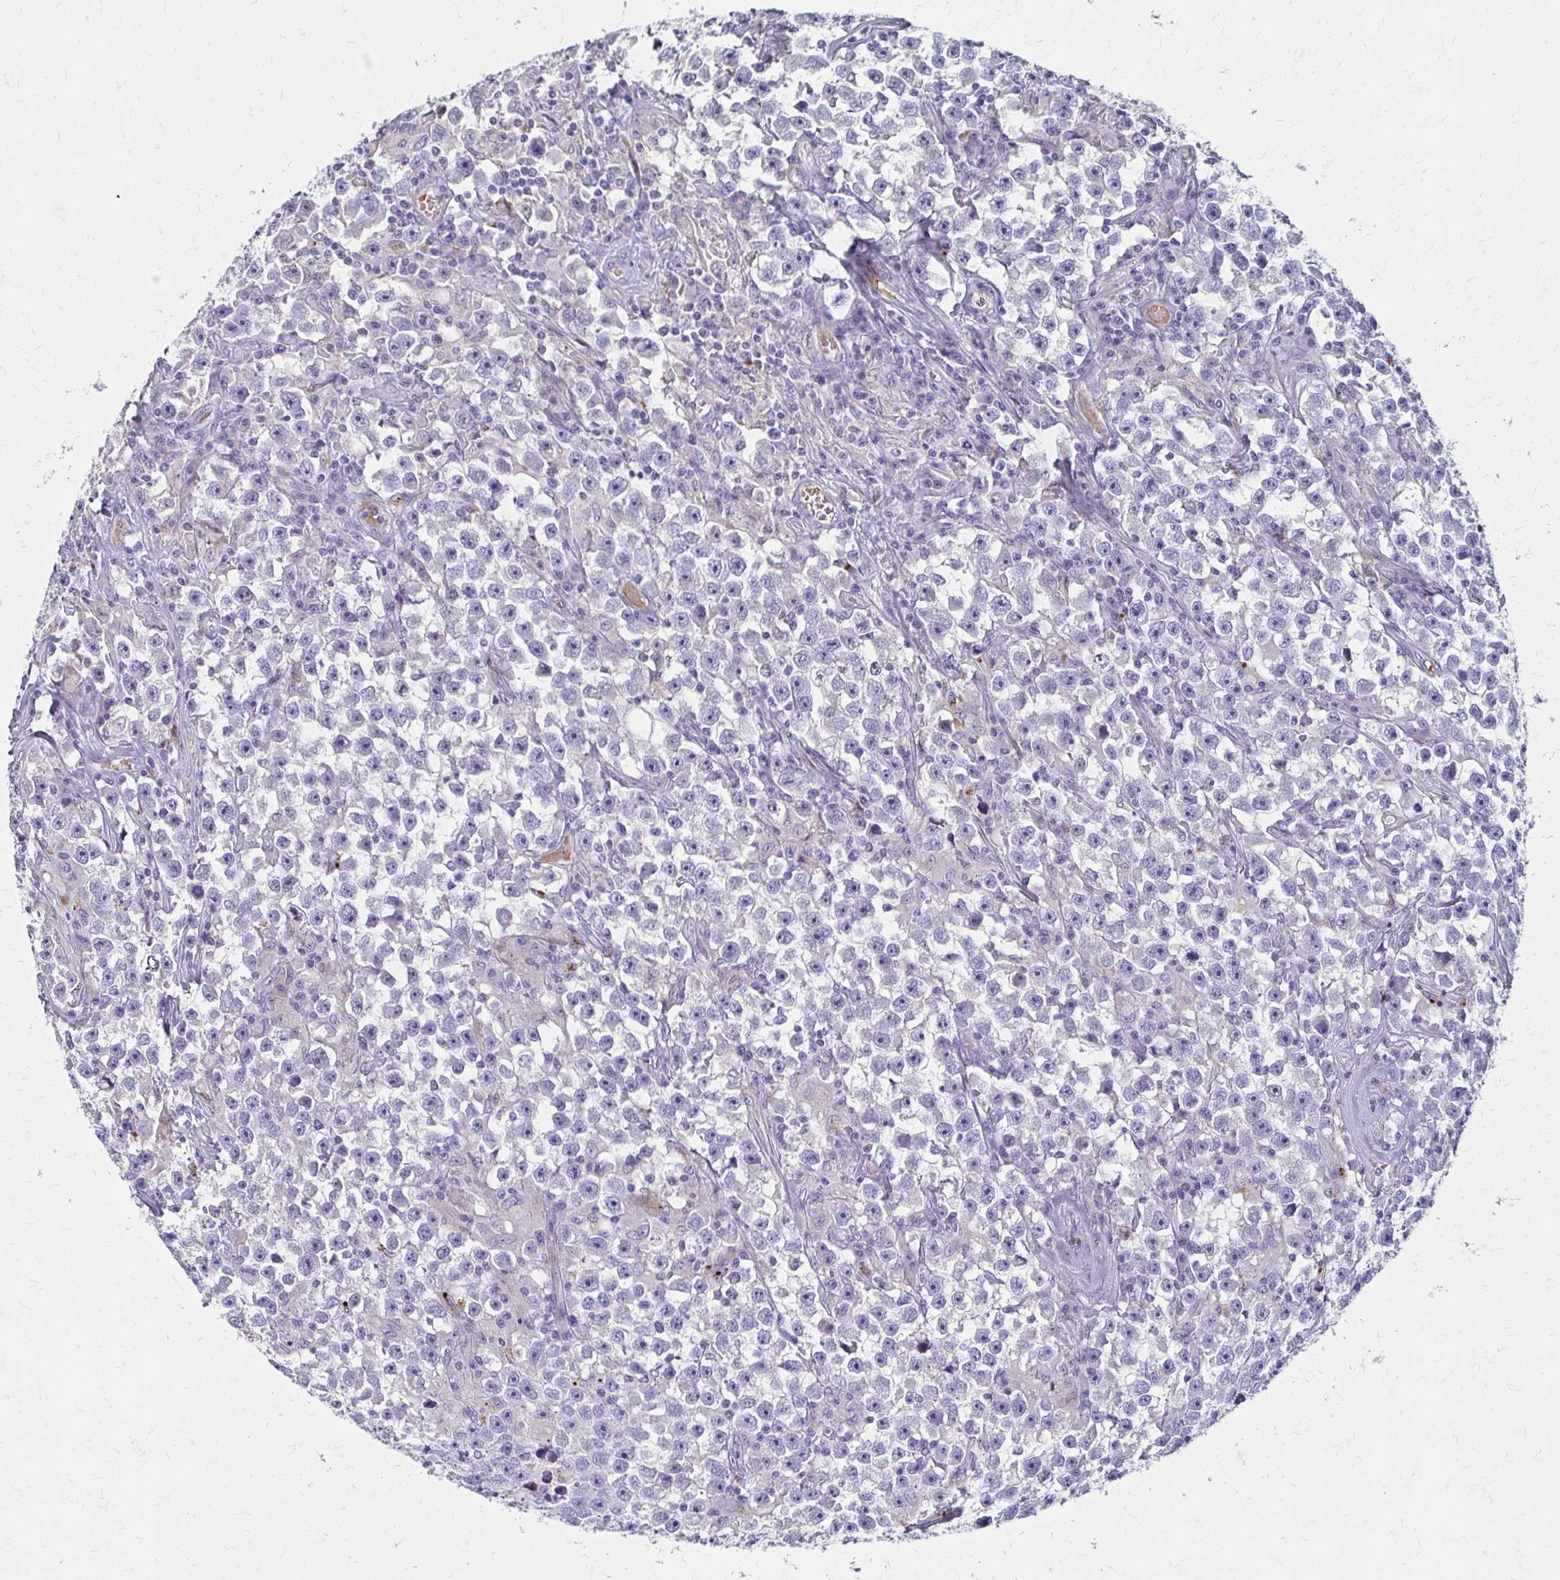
{"staining": {"intensity": "negative", "quantity": "none", "location": "none"}, "tissue": "testis cancer", "cell_type": "Tumor cells", "image_type": "cancer", "snomed": [{"axis": "morphology", "description": "Seminoma, NOS"}, {"axis": "topography", "description": "Testis"}], "caption": "DAB (3,3'-diaminobenzidine) immunohistochemical staining of testis seminoma shows no significant positivity in tumor cells. (Immunohistochemistry (ihc), brightfield microscopy, high magnification).", "gene": "BBS12", "patient": {"sex": "male", "age": 33}}